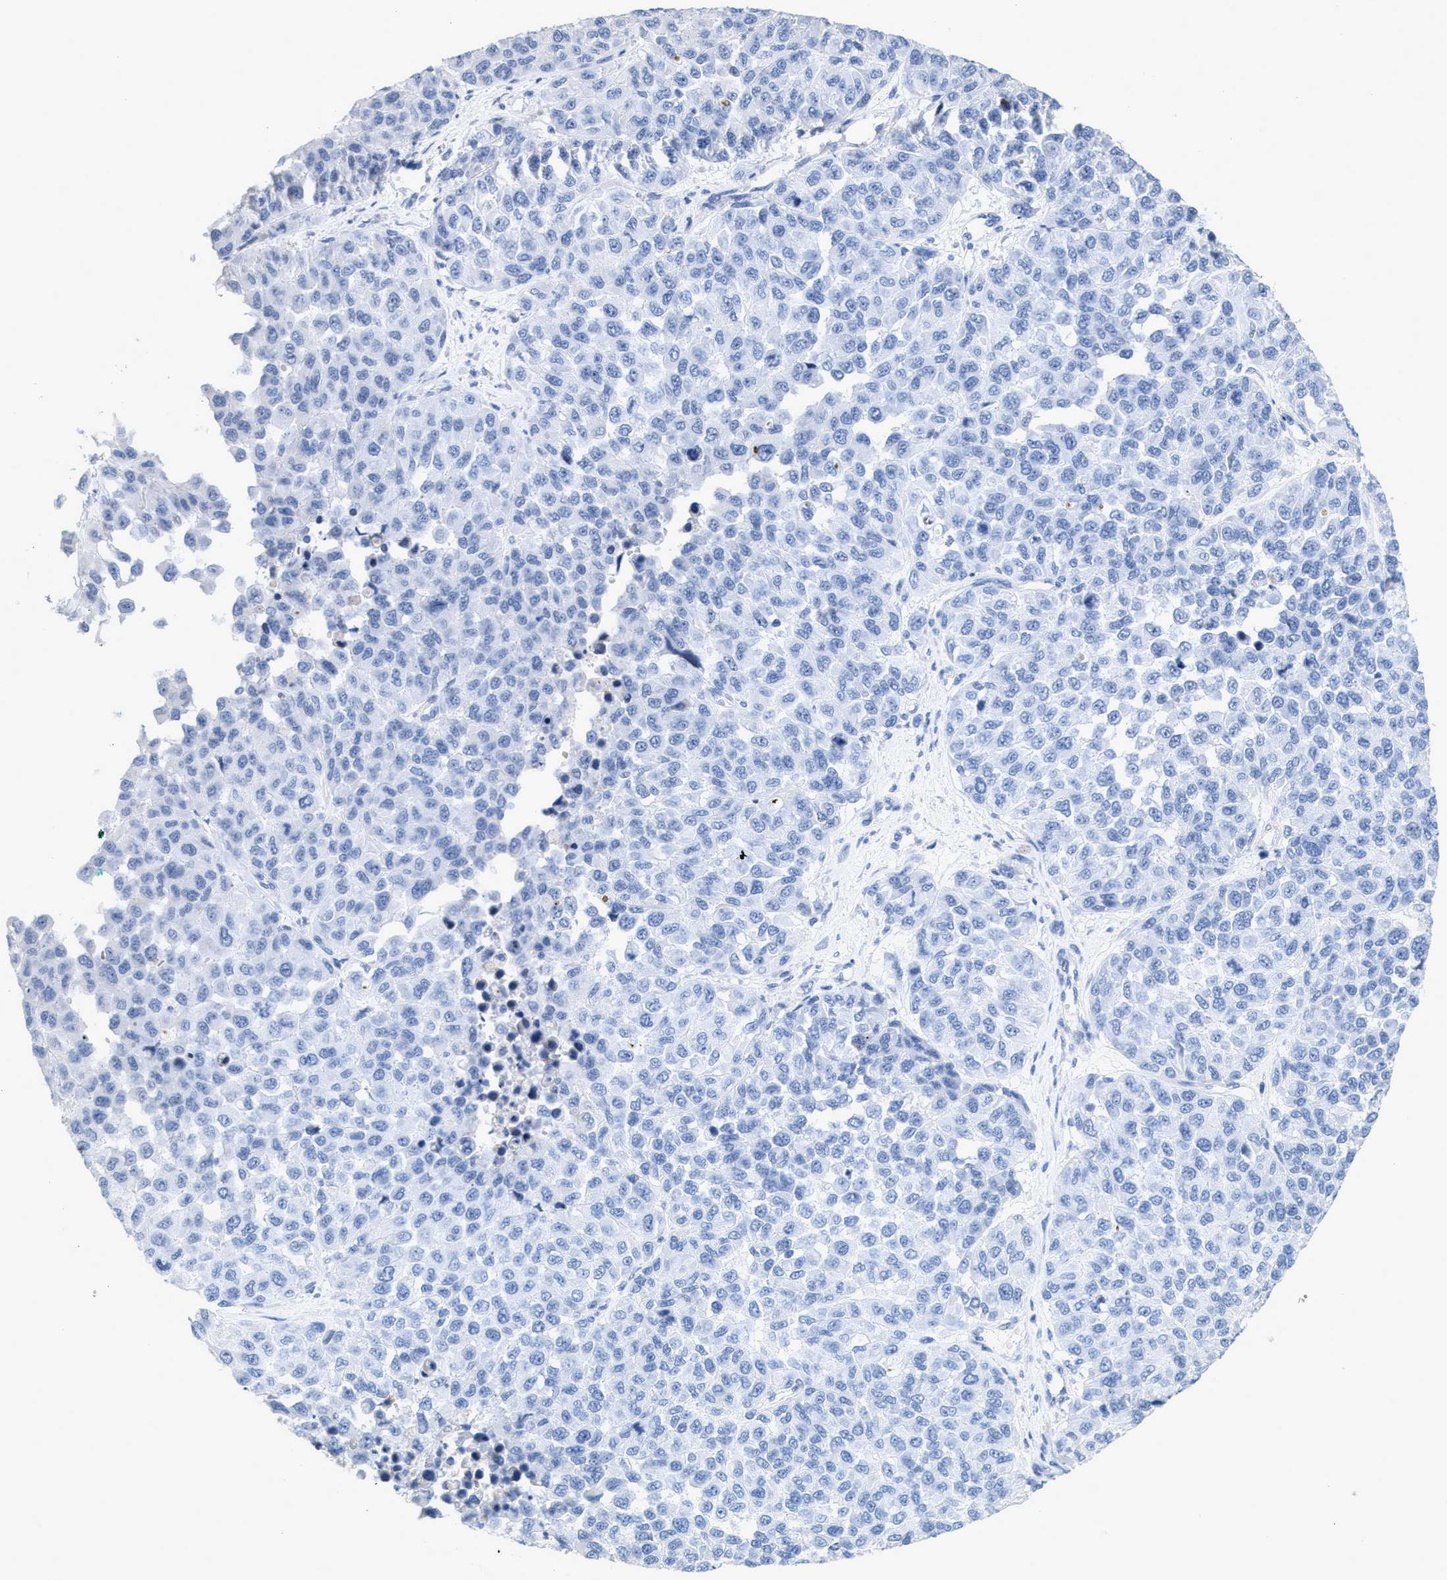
{"staining": {"intensity": "negative", "quantity": "none", "location": "none"}, "tissue": "melanoma", "cell_type": "Tumor cells", "image_type": "cancer", "snomed": [{"axis": "morphology", "description": "Malignant melanoma, NOS"}, {"axis": "topography", "description": "Skin"}], "caption": "The micrograph shows no significant positivity in tumor cells of malignant melanoma. (DAB (3,3'-diaminobenzidine) IHC visualized using brightfield microscopy, high magnification).", "gene": "CRYM", "patient": {"sex": "male", "age": 62}}